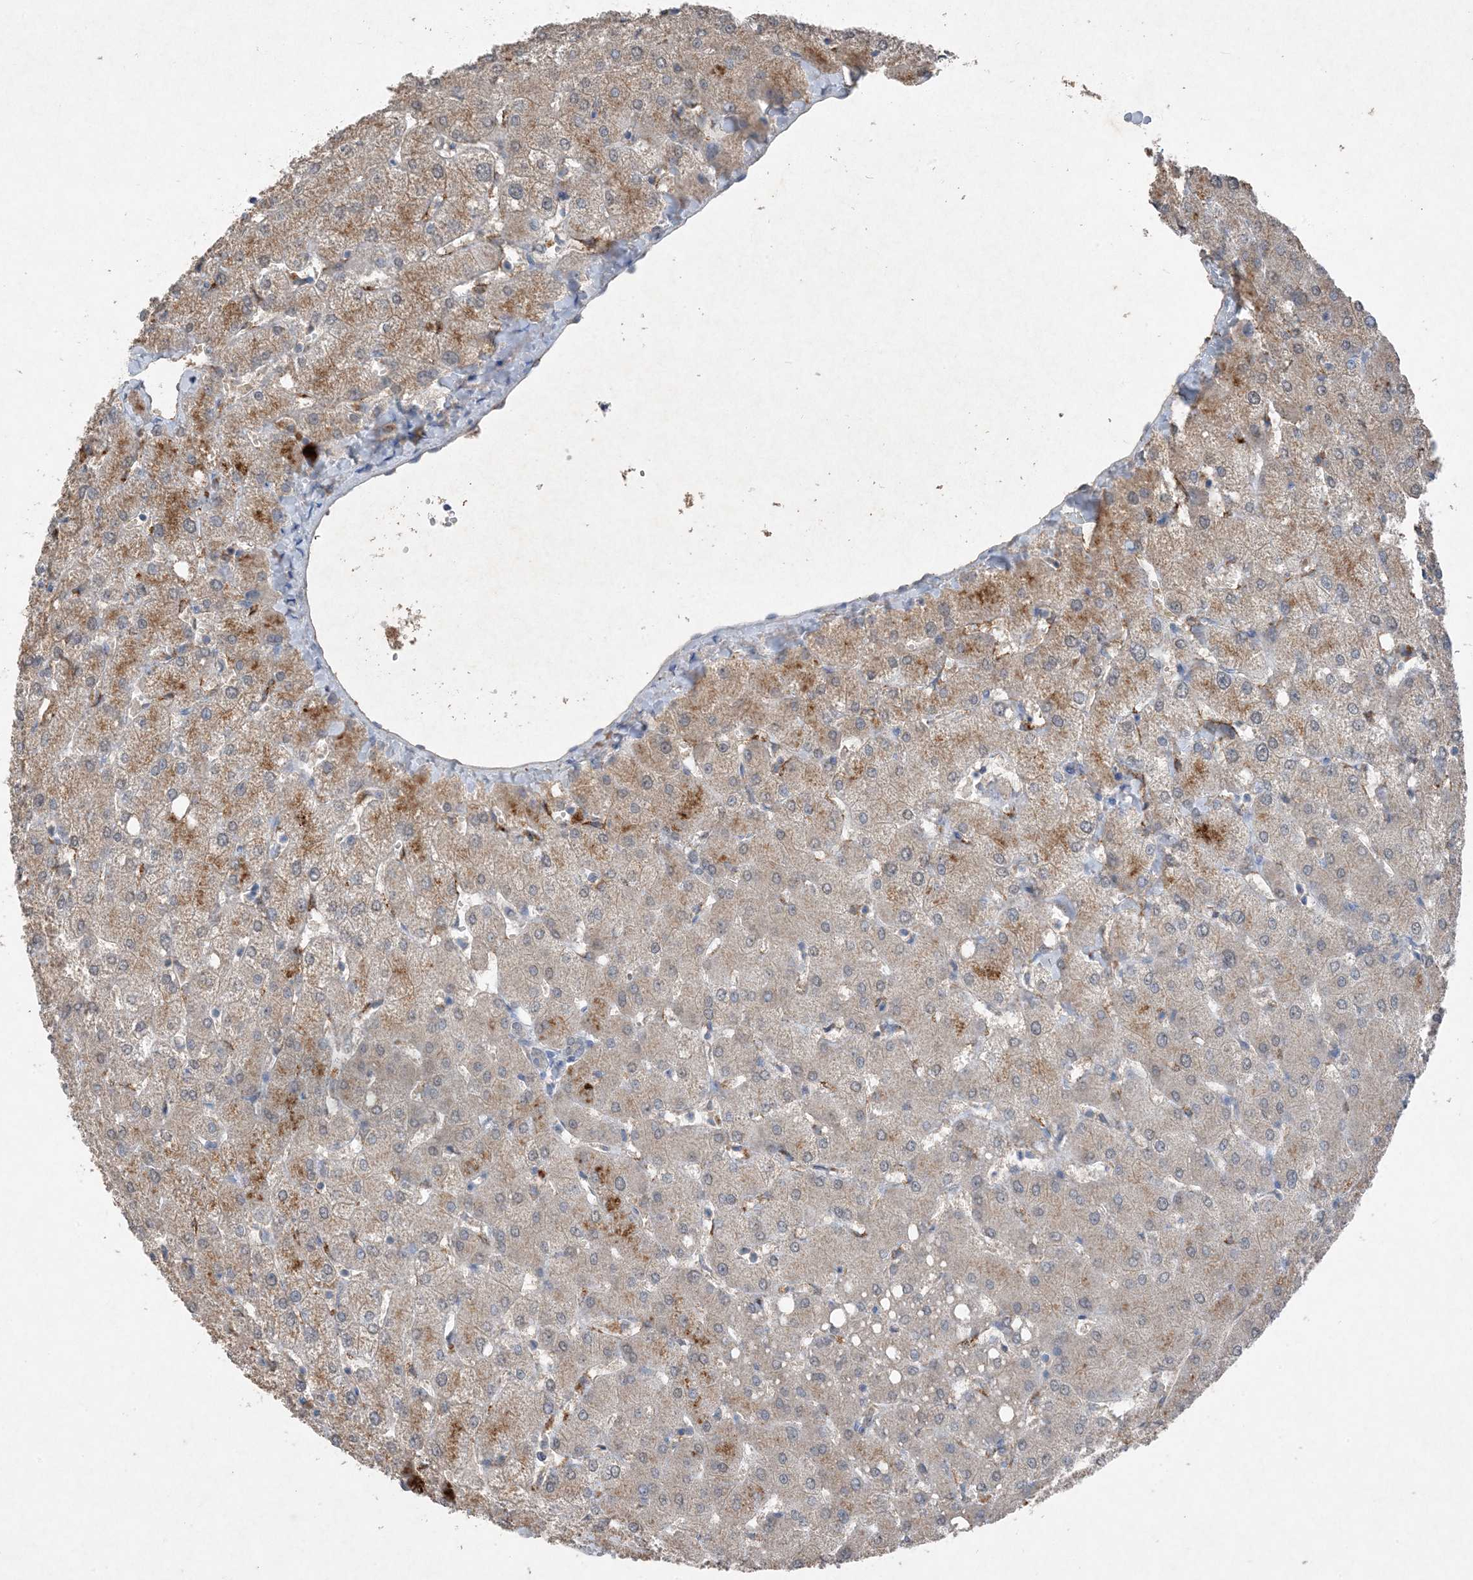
{"staining": {"intensity": "negative", "quantity": "none", "location": "none"}, "tissue": "liver", "cell_type": "Cholangiocytes", "image_type": "normal", "snomed": [{"axis": "morphology", "description": "Normal tissue, NOS"}, {"axis": "topography", "description": "Liver"}], "caption": "Immunohistochemistry (IHC) micrograph of unremarkable liver: liver stained with DAB demonstrates no significant protein positivity in cholangiocytes.", "gene": "FCN3", "patient": {"sex": "female", "age": 54}}